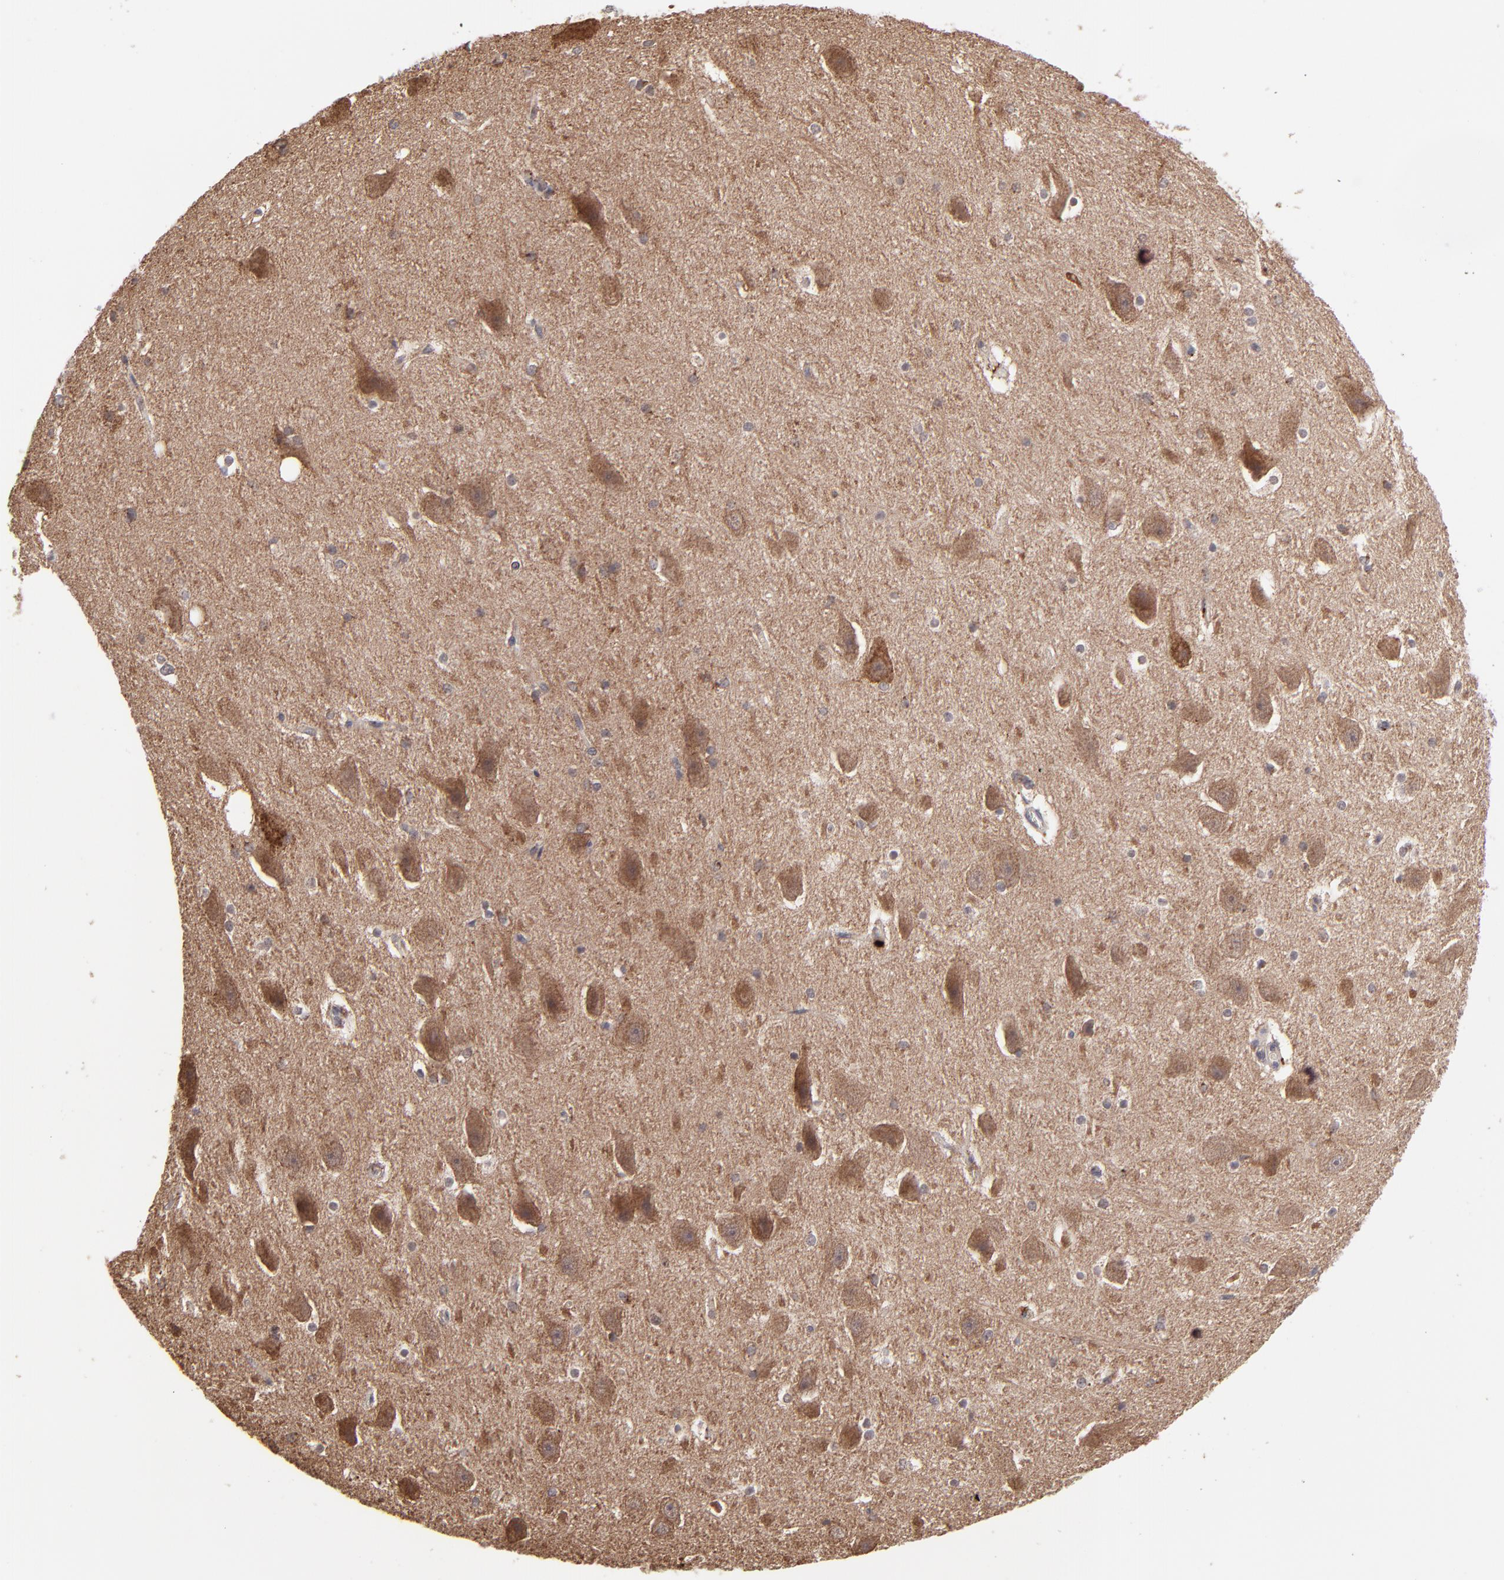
{"staining": {"intensity": "weak", "quantity": "<25%", "location": "nuclear"}, "tissue": "hippocampus", "cell_type": "Glial cells", "image_type": "normal", "snomed": [{"axis": "morphology", "description": "Normal tissue, NOS"}, {"axis": "topography", "description": "Hippocampus"}], "caption": "The micrograph reveals no staining of glial cells in benign hippocampus. (Stains: DAB (3,3'-diaminobenzidine) immunohistochemistry with hematoxylin counter stain, Microscopy: brightfield microscopy at high magnification).", "gene": "SLC15A1", "patient": {"sex": "female", "age": 19}}